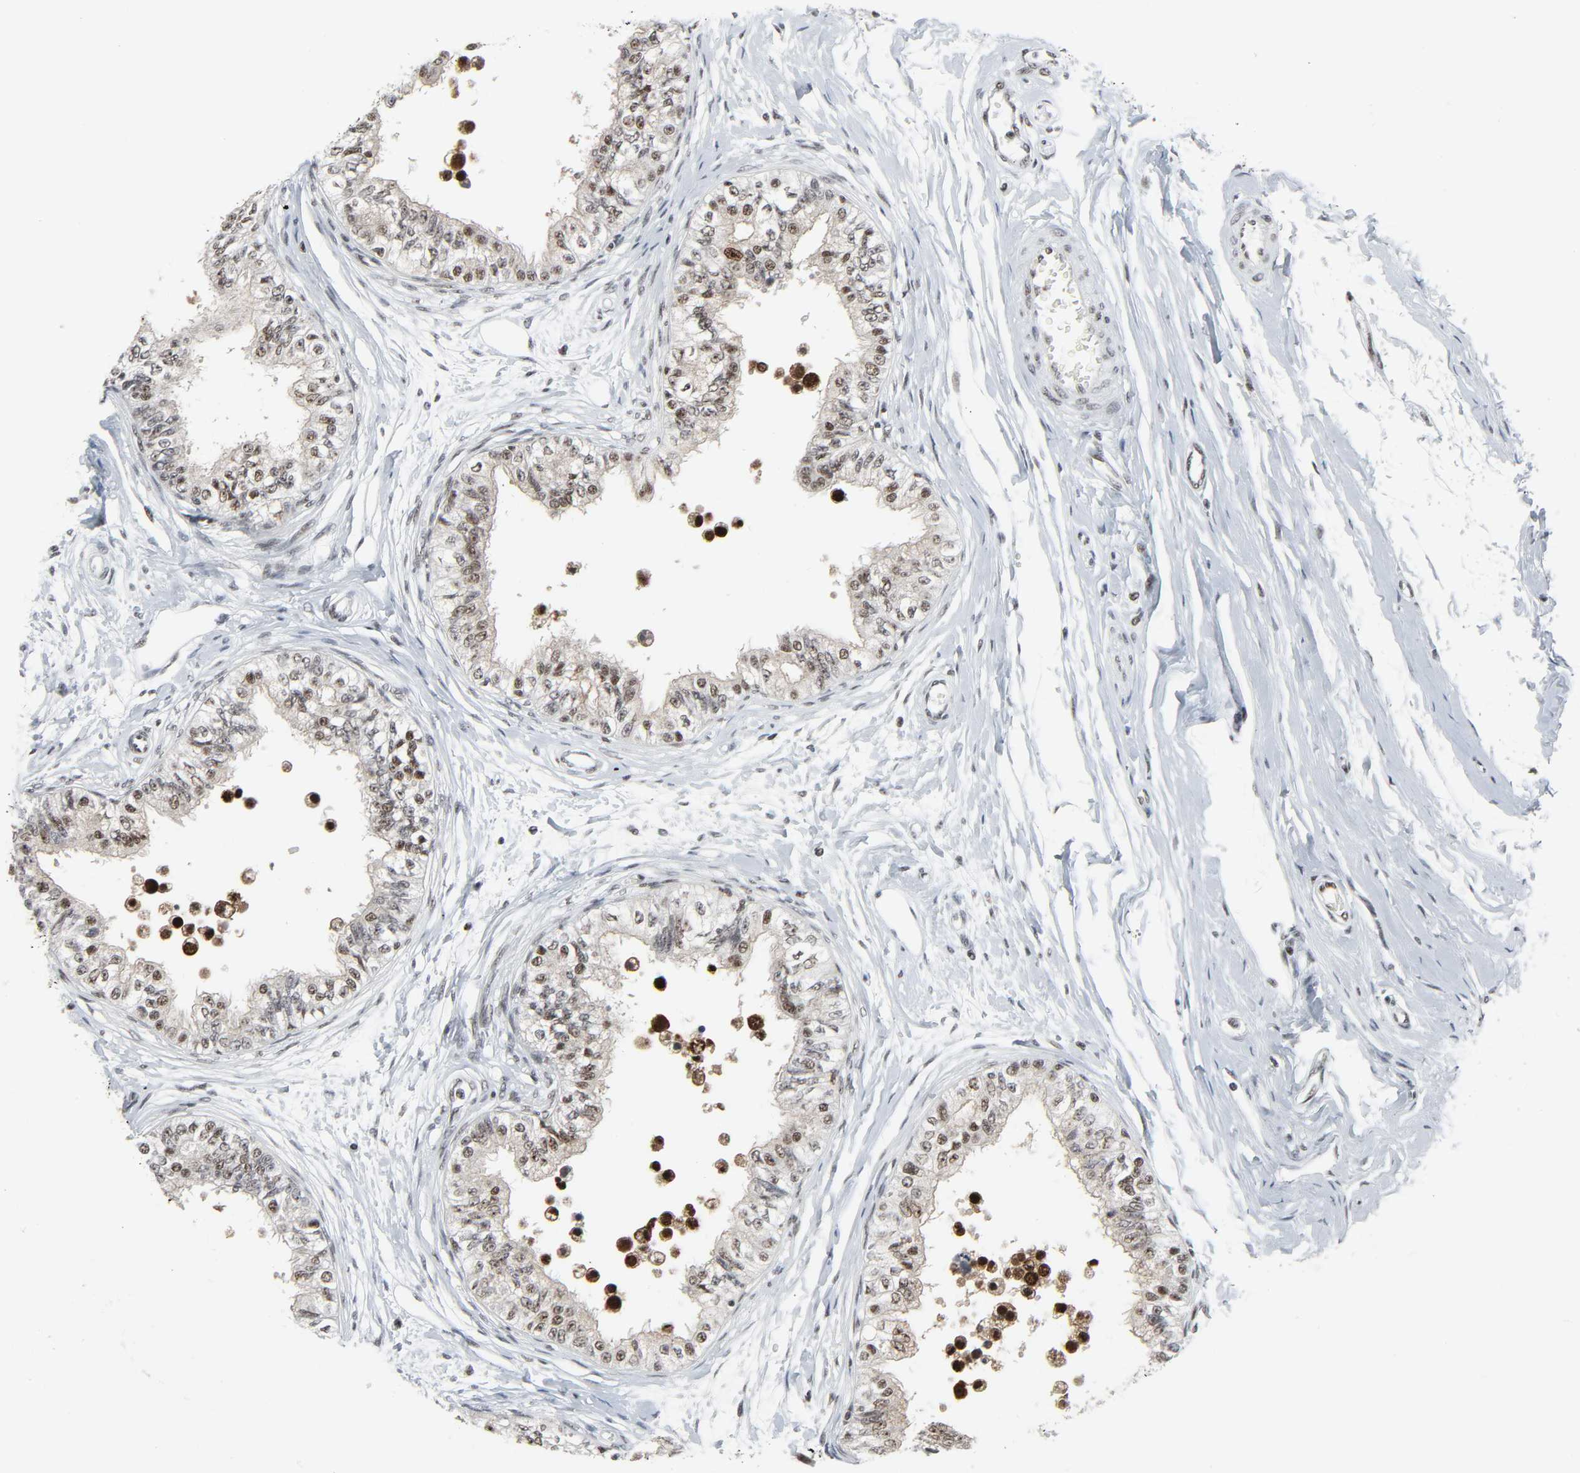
{"staining": {"intensity": "moderate", "quantity": ">75%", "location": "nuclear"}, "tissue": "epididymis", "cell_type": "Glandular cells", "image_type": "normal", "snomed": [{"axis": "morphology", "description": "Normal tissue, NOS"}, {"axis": "morphology", "description": "Adenocarcinoma, metastatic, NOS"}, {"axis": "topography", "description": "Testis"}, {"axis": "topography", "description": "Epididymis"}], "caption": "Immunohistochemical staining of normal human epididymis reveals moderate nuclear protein expression in about >75% of glandular cells.", "gene": "CDK7", "patient": {"sex": "male", "age": 26}}